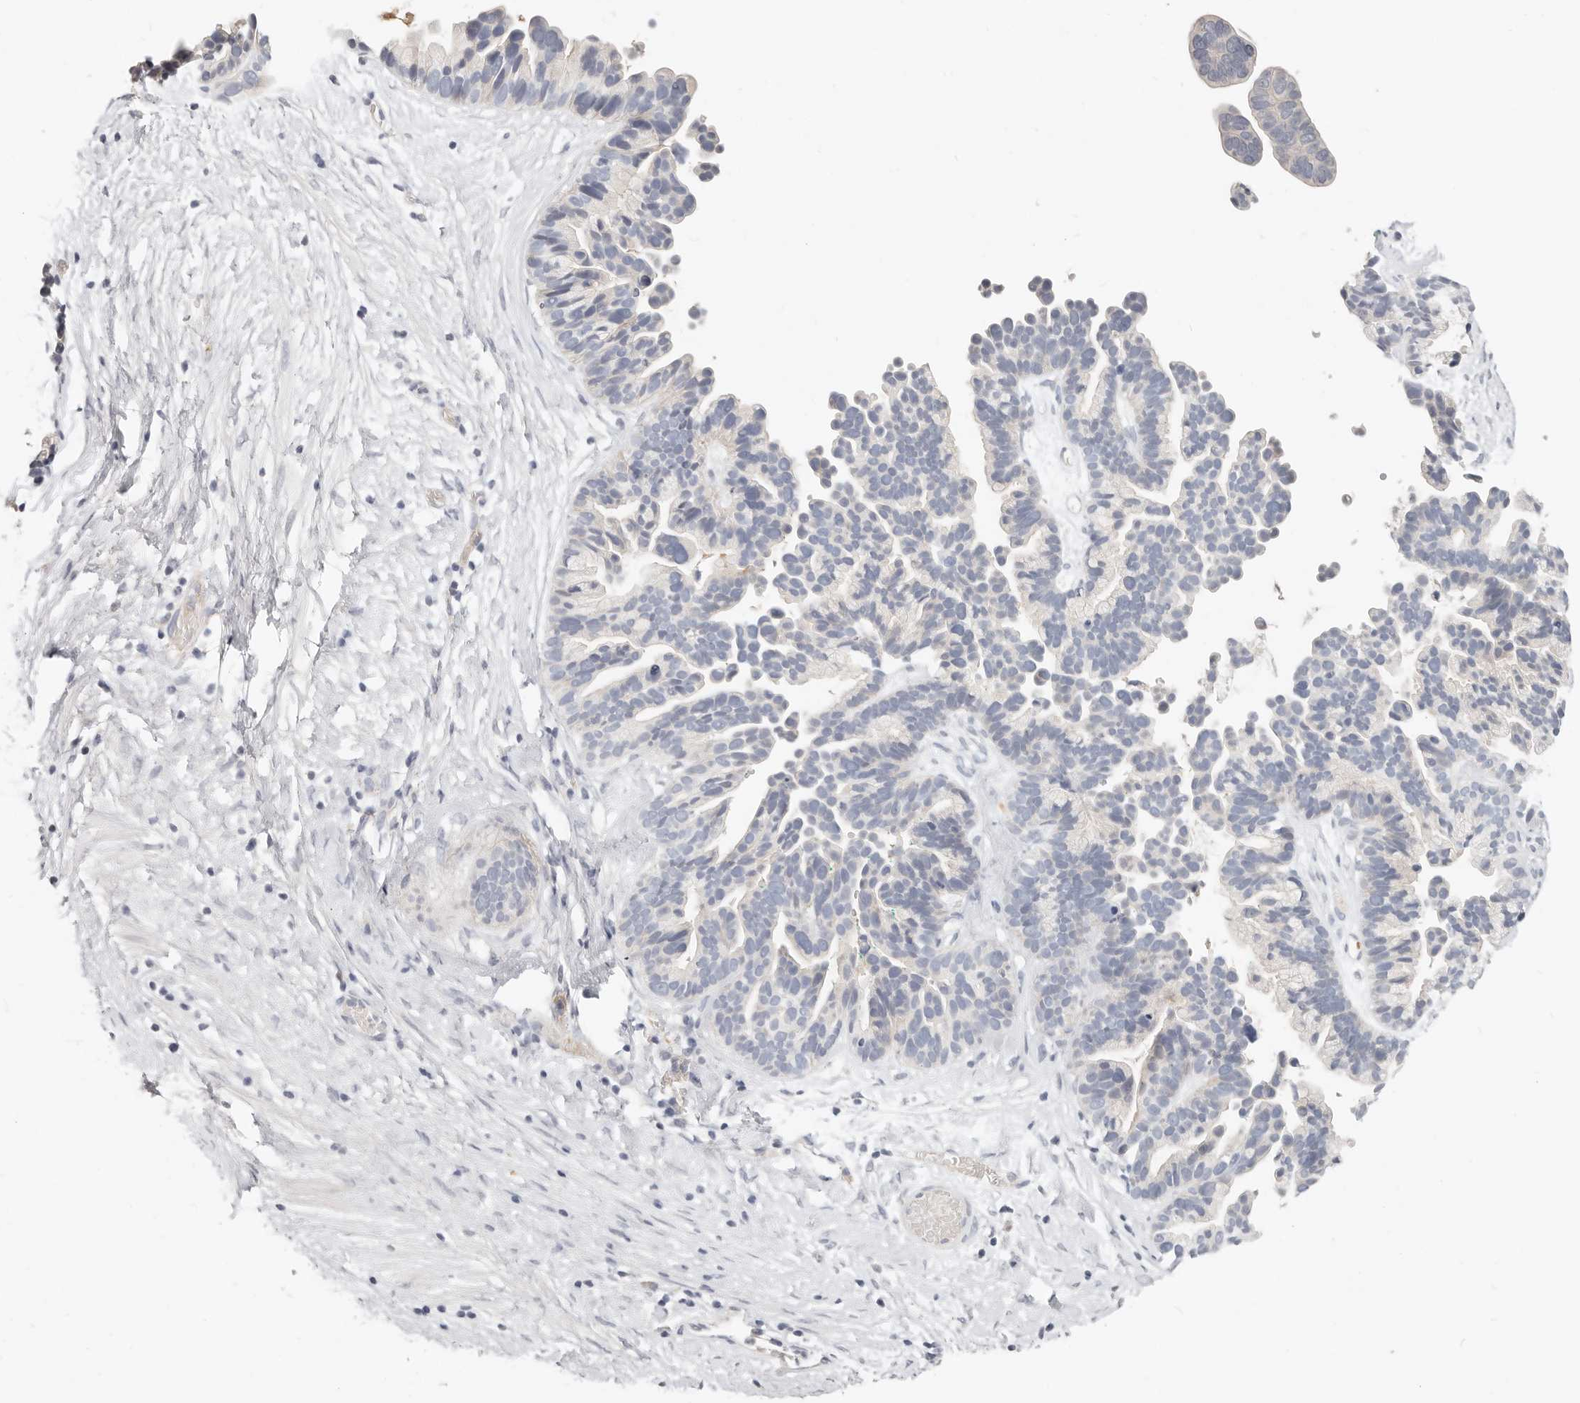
{"staining": {"intensity": "negative", "quantity": "none", "location": "none"}, "tissue": "ovarian cancer", "cell_type": "Tumor cells", "image_type": "cancer", "snomed": [{"axis": "morphology", "description": "Cystadenocarcinoma, serous, NOS"}, {"axis": "topography", "description": "Ovary"}], "caption": "Tumor cells show no significant protein expression in serous cystadenocarcinoma (ovarian). The staining is performed using DAB (3,3'-diaminobenzidine) brown chromogen with nuclei counter-stained in using hematoxylin.", "gene": "TMEM63B", "patient": {"sex": "female", "age": 56}}